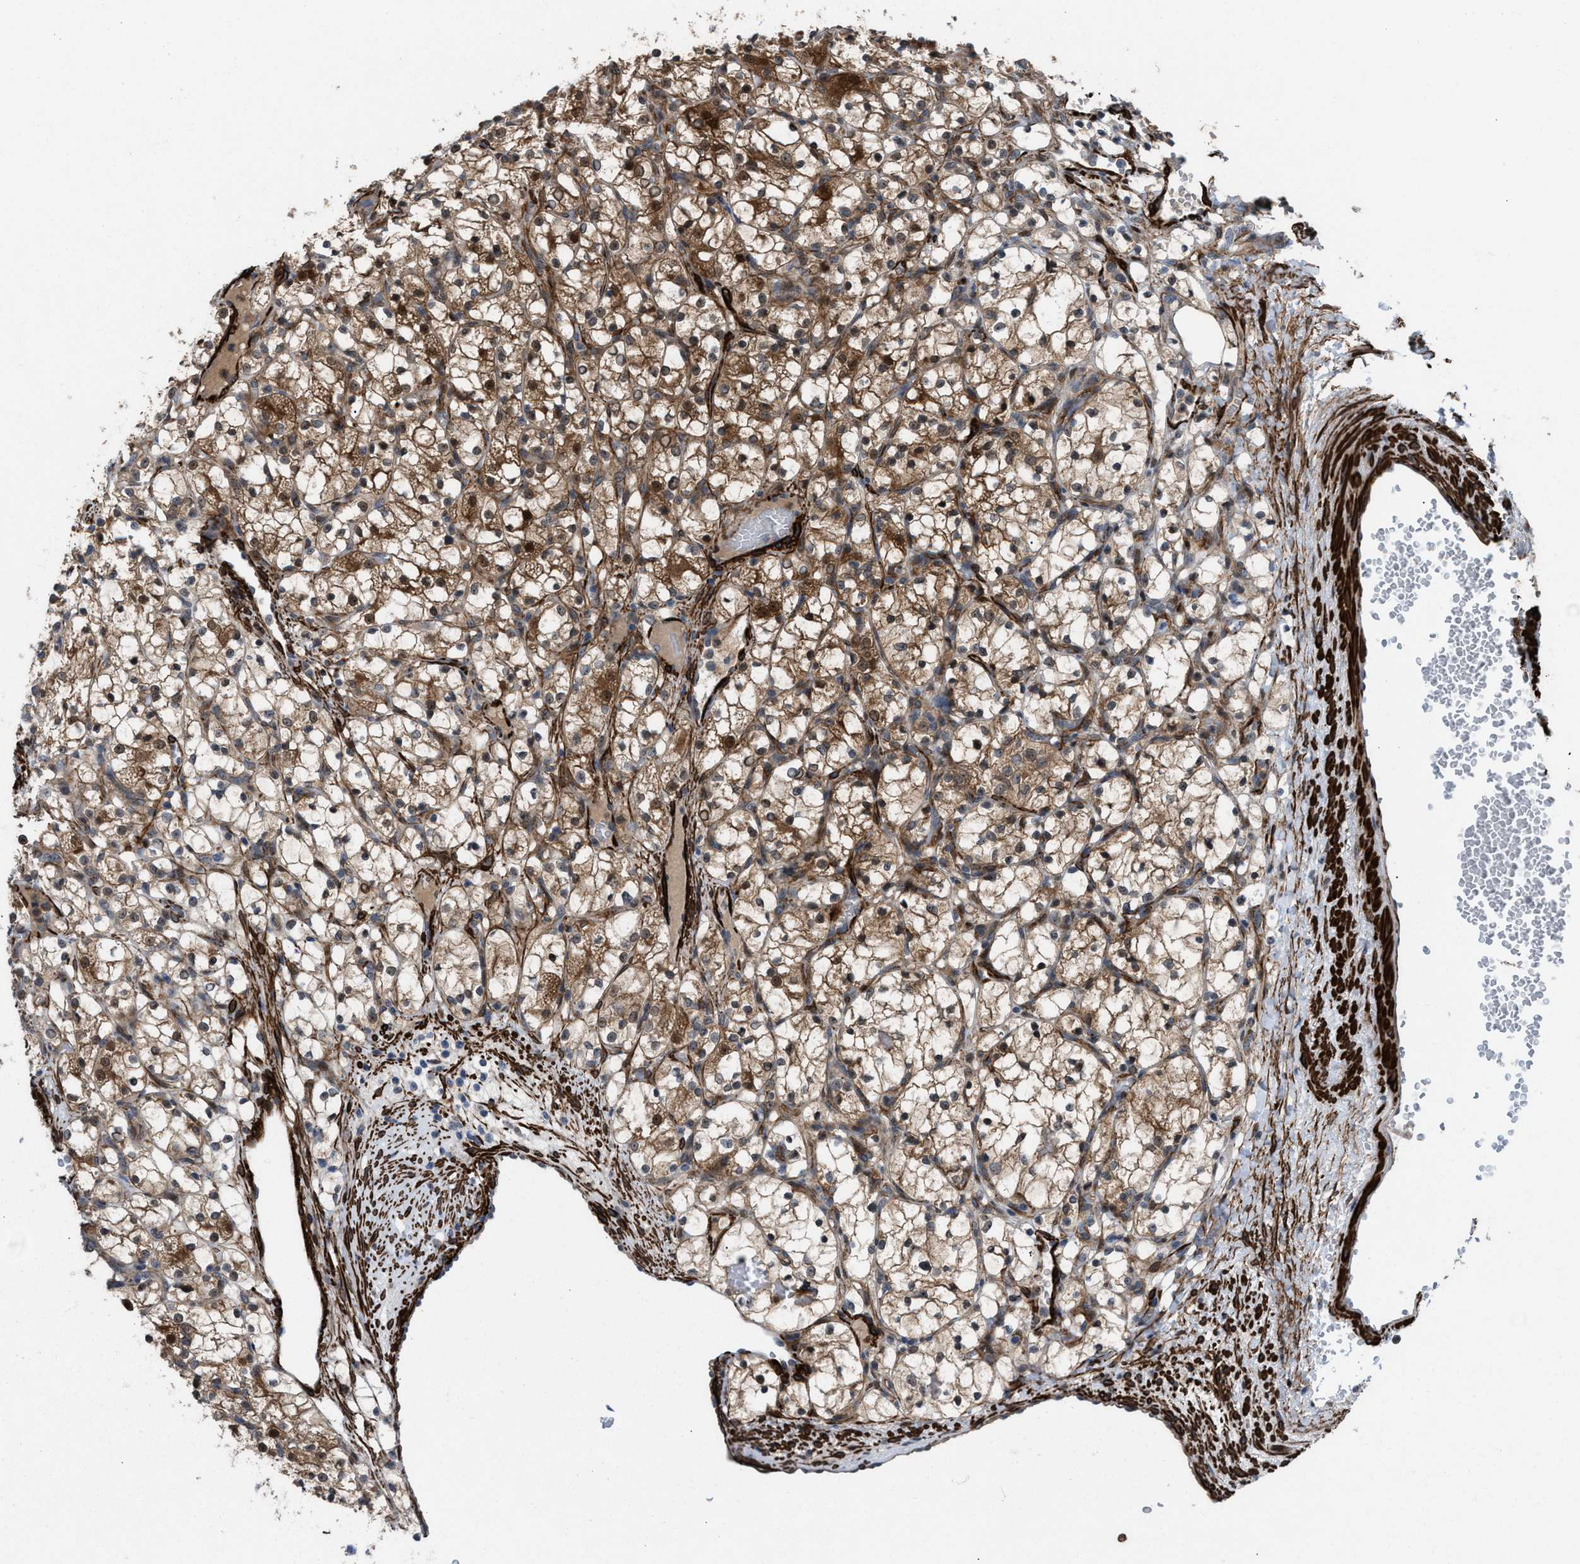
{"staining": {"intensity": "moderate", "quantity": ">75%", "location": "cytoplasmic/membranous,nuclear"}, "tissue": "renal cancer", "cell_type": "Tumor cells", "image_type": "cancer", "snomed": [{"axis": "morphology", "description": "Adenocarcinoma, NOS"}, {"axis": "topography", "description": "Kidney"}], "caption": "This is a micrograph of IHC staining of renal cancer (adenocarcinoma), which shows moderate staining in the cytoplasmic/membranous and nuclear of tumor cells.", "gene": "NQO2", "patient": {"sex": "female", "age": 69}}